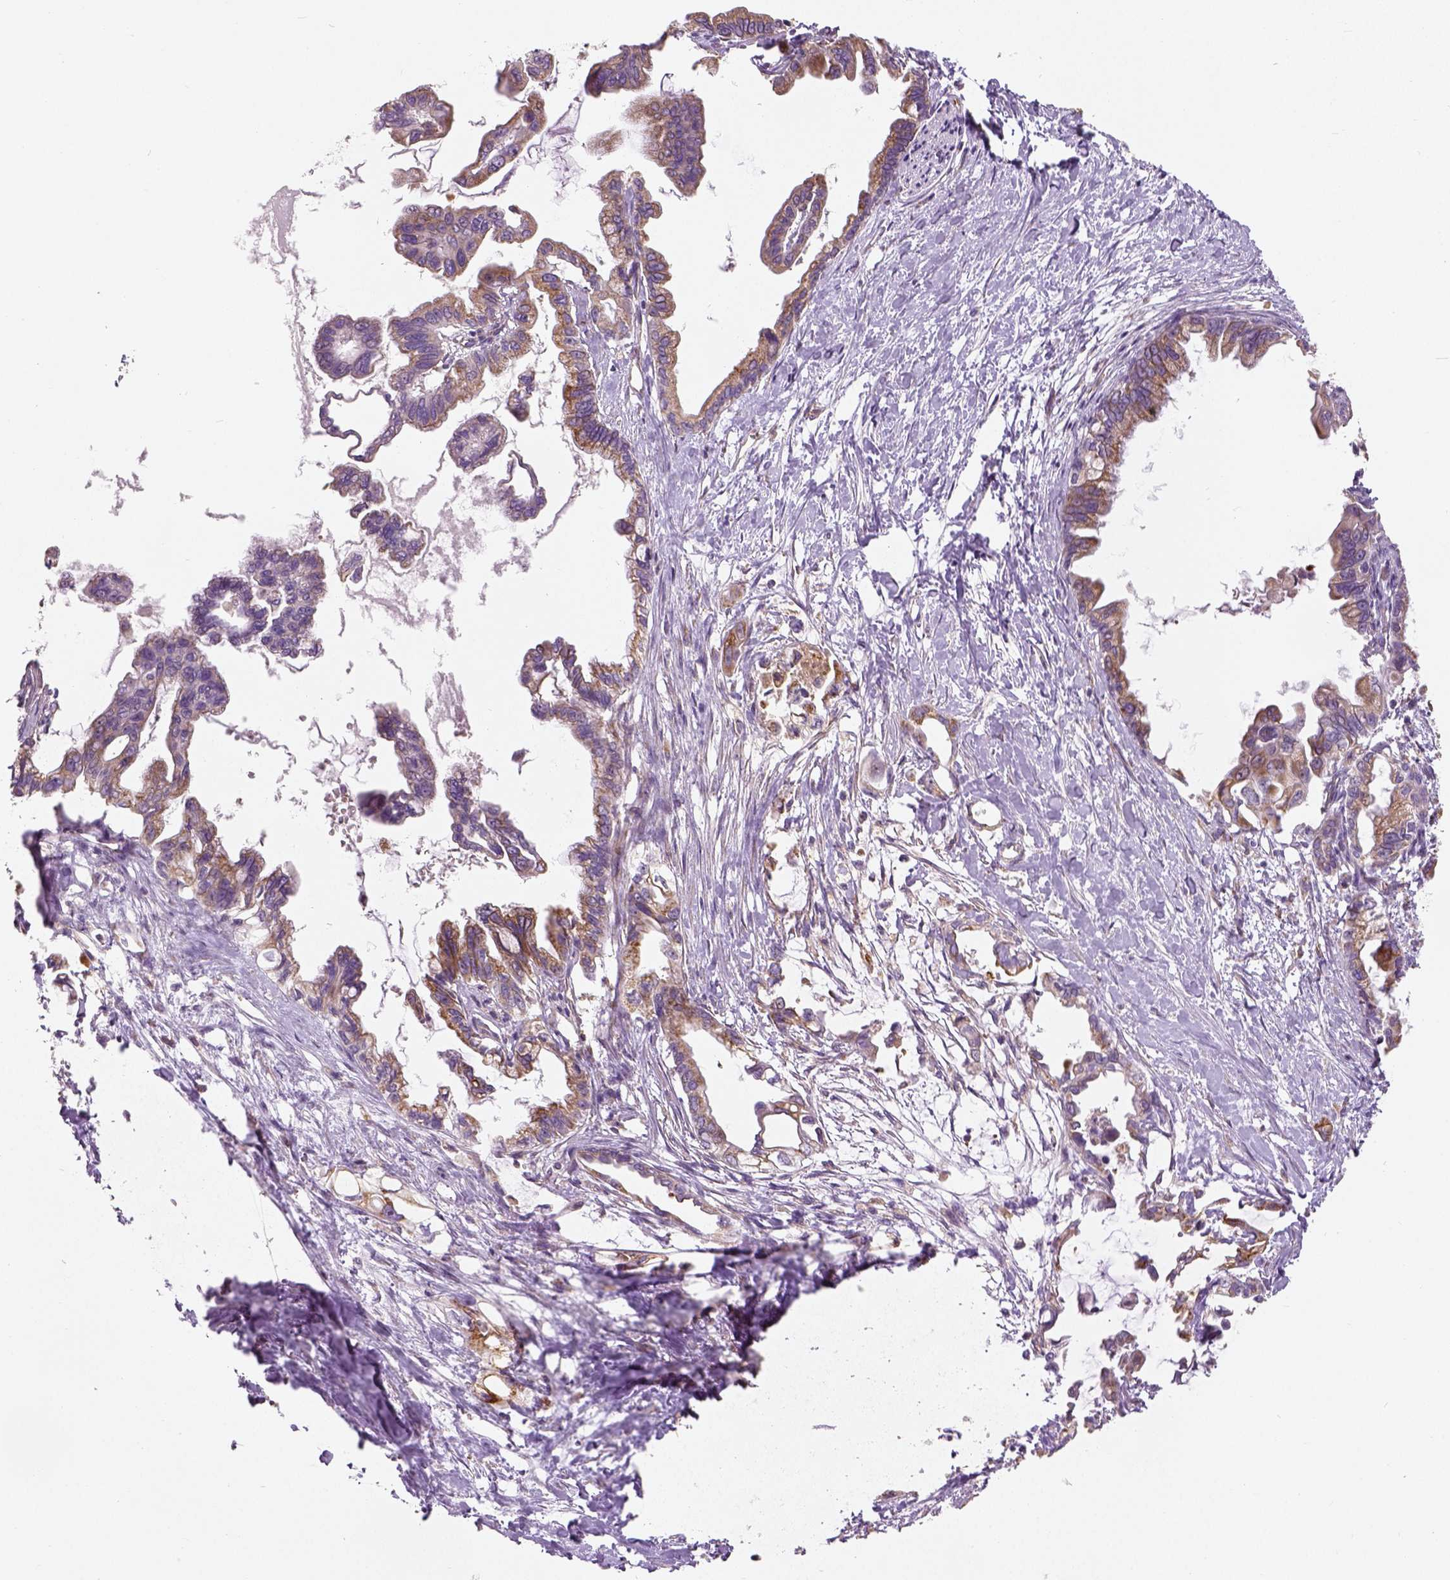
{"staining": {"intensity": "moderate", "quantity": "25%-75%", "location": "cytoplasmic/membranous"}, "tissue": "pancreatic cancer", "cell_type": "Tumor cells", "image_type": "cancer", "snomed": [{"axis": "morphology", "description": "Adenocarcinoma, NOS"}, {"axis": "topography", "description": "Pancreas"}], "caption": "About 25%-75% of tumor cells in pancreatic cancer (adenocarcinoma) show moderate cytoplasmic/membranous protein positivity as visualized by brown immunohistochemical staining.", "gene": "PGAM5", "patient": {"sex": "male", "age": 61}}